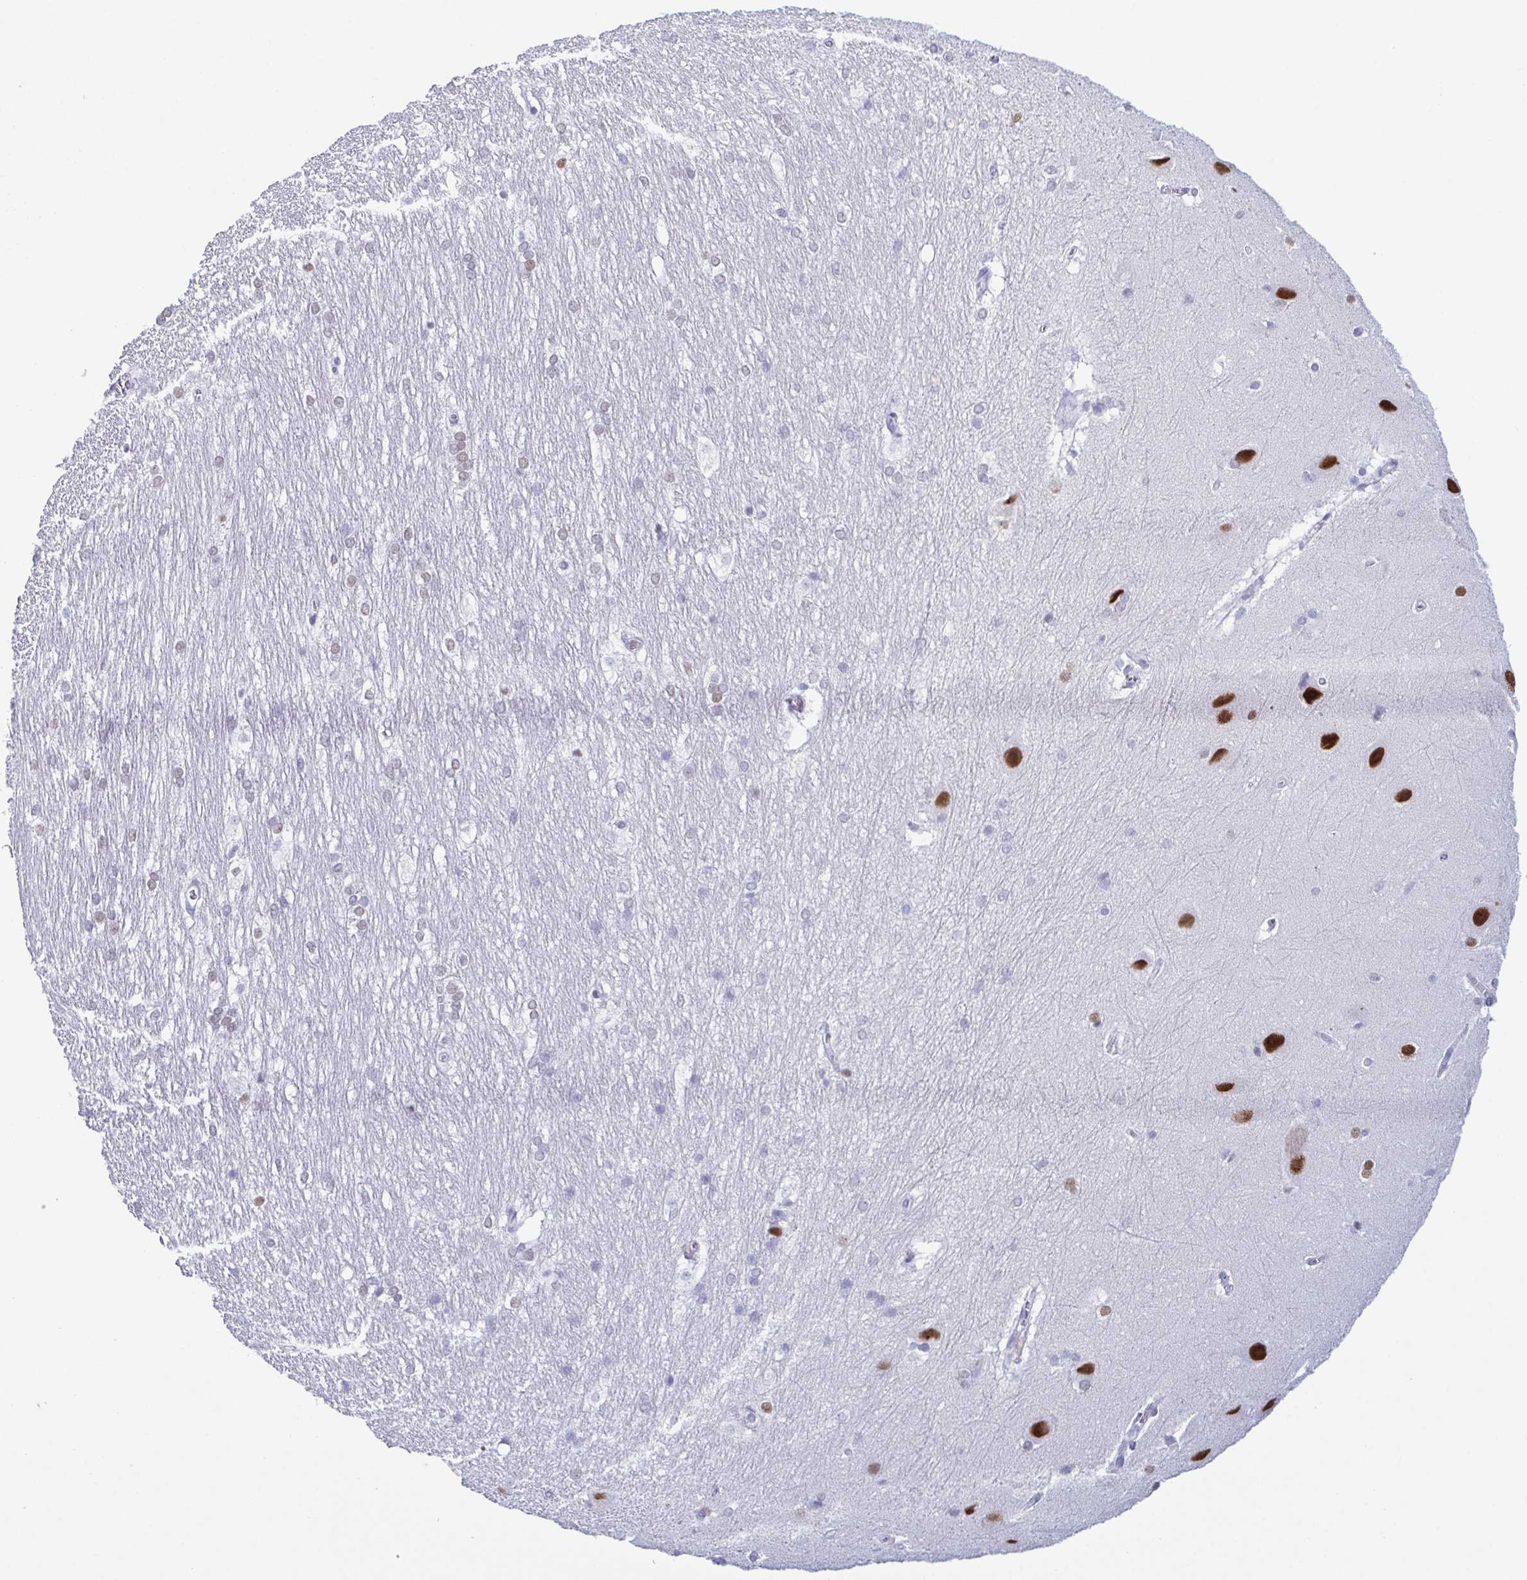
{"staining": {"intensity": "negative", "quantity": "none", "location": "none"}, "tissue": "hippocampus", "cell_type": "Glial cells", "image_type": "normal", "snomed": [{"axis": "morphology", "description": "Normal tissue, NOS"}, {"axis": "topography", "description": "Cerebral cortex"}, {"axis": "topography", "description": "Hippocampus"}], "caption": "This is an IHC histopathology image of normal human hippocampus. There is no expression in glial cells.", "gene": "SUGP2", "patient": {"sex": "female", "age": 19}}